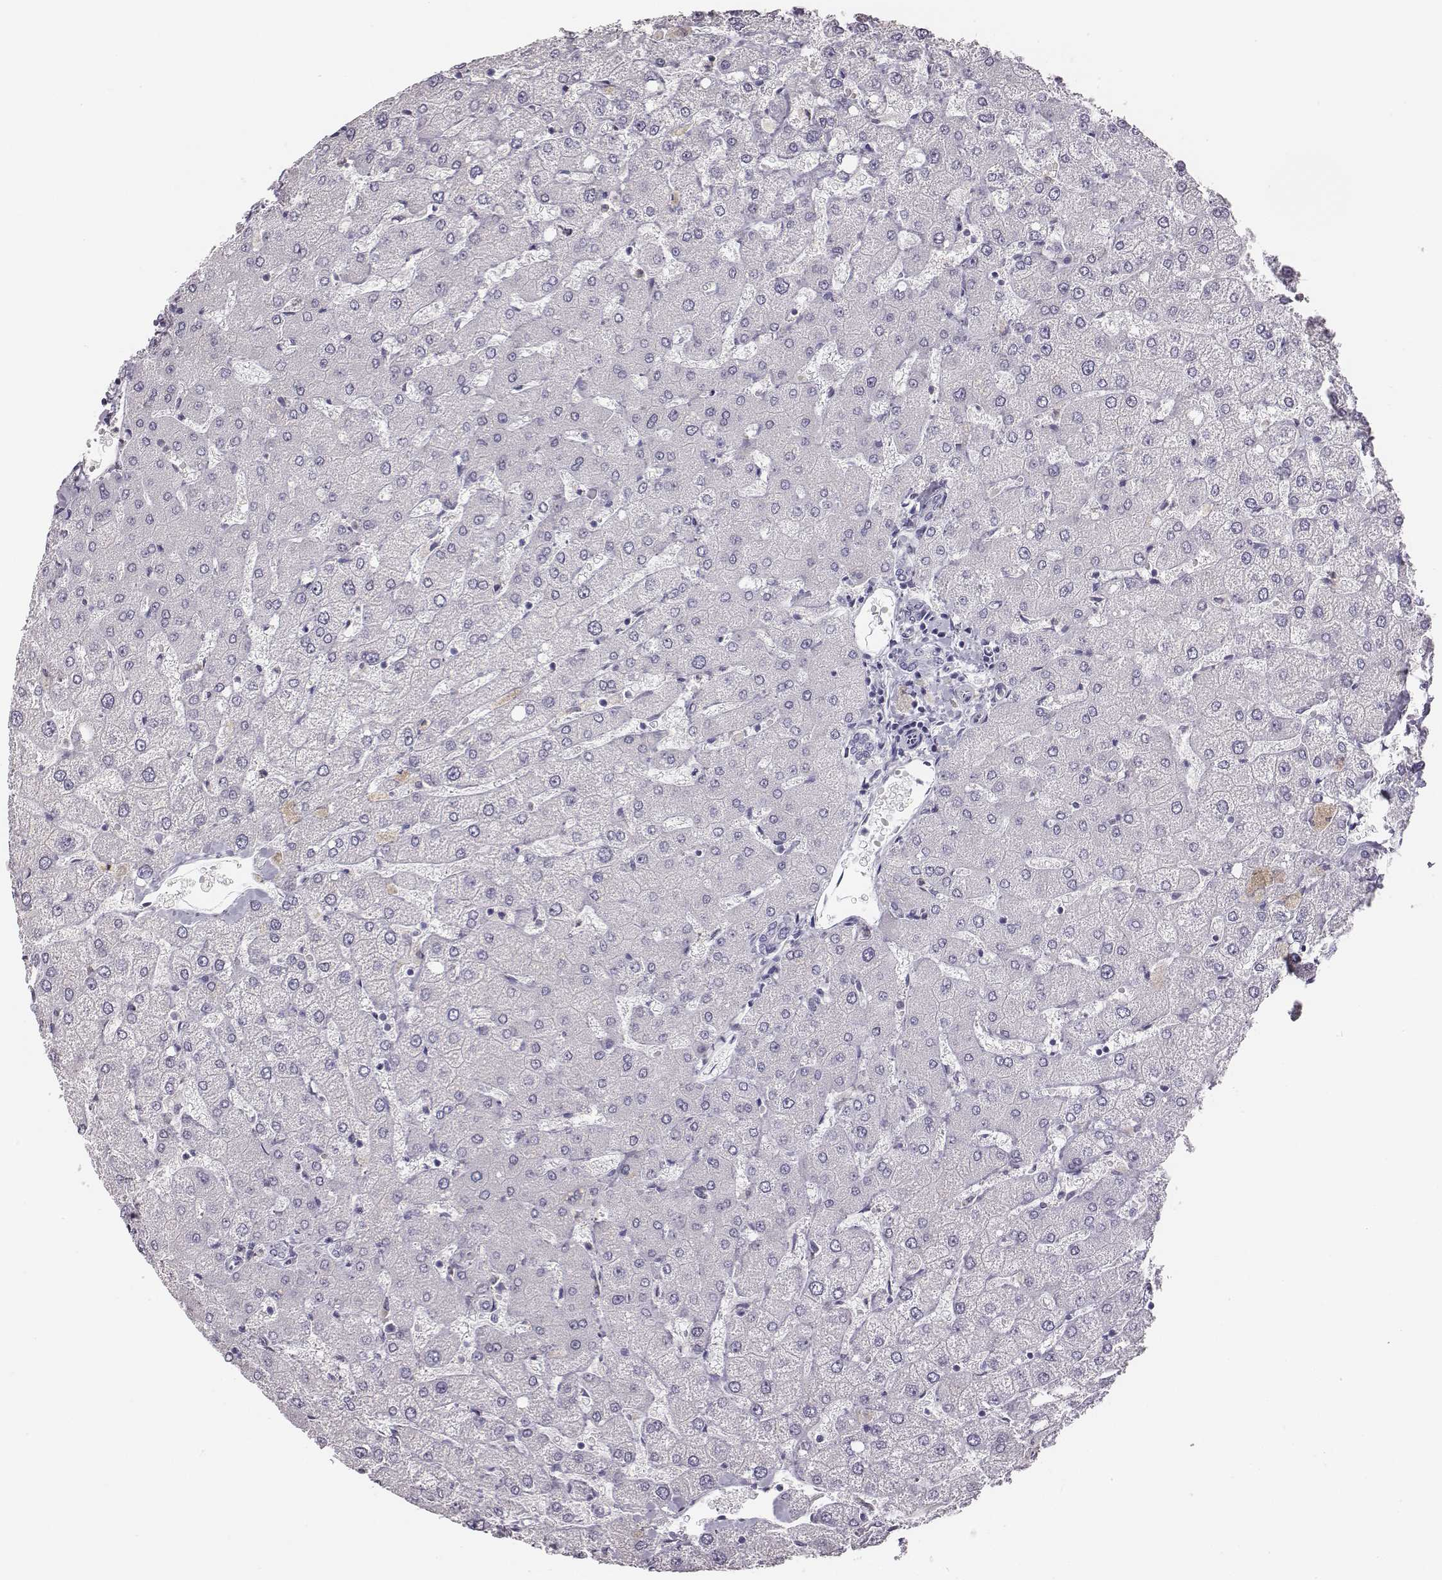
{"staining": {"intensity": "negative", "quantity": "none", "location": "none"}, "tissue": "liver", "cell_type": "Cholangiocytes", "image_type": "normal", "snomed": [{"axis": "morphology", "description": "Normal tissue, NOS"}, {"axis": "topography", "description": "Liver"}], "caption": "Normal liver was stained to show a protein in brown. There is no significant expression in cholangiocytes. (DAB (3,3'-diaminobenzidine) immunohistochemistry with hematoxylin counter stain).", "gene": "ENSG00000290147", "patient": {"sex": "female", "age": 54}}